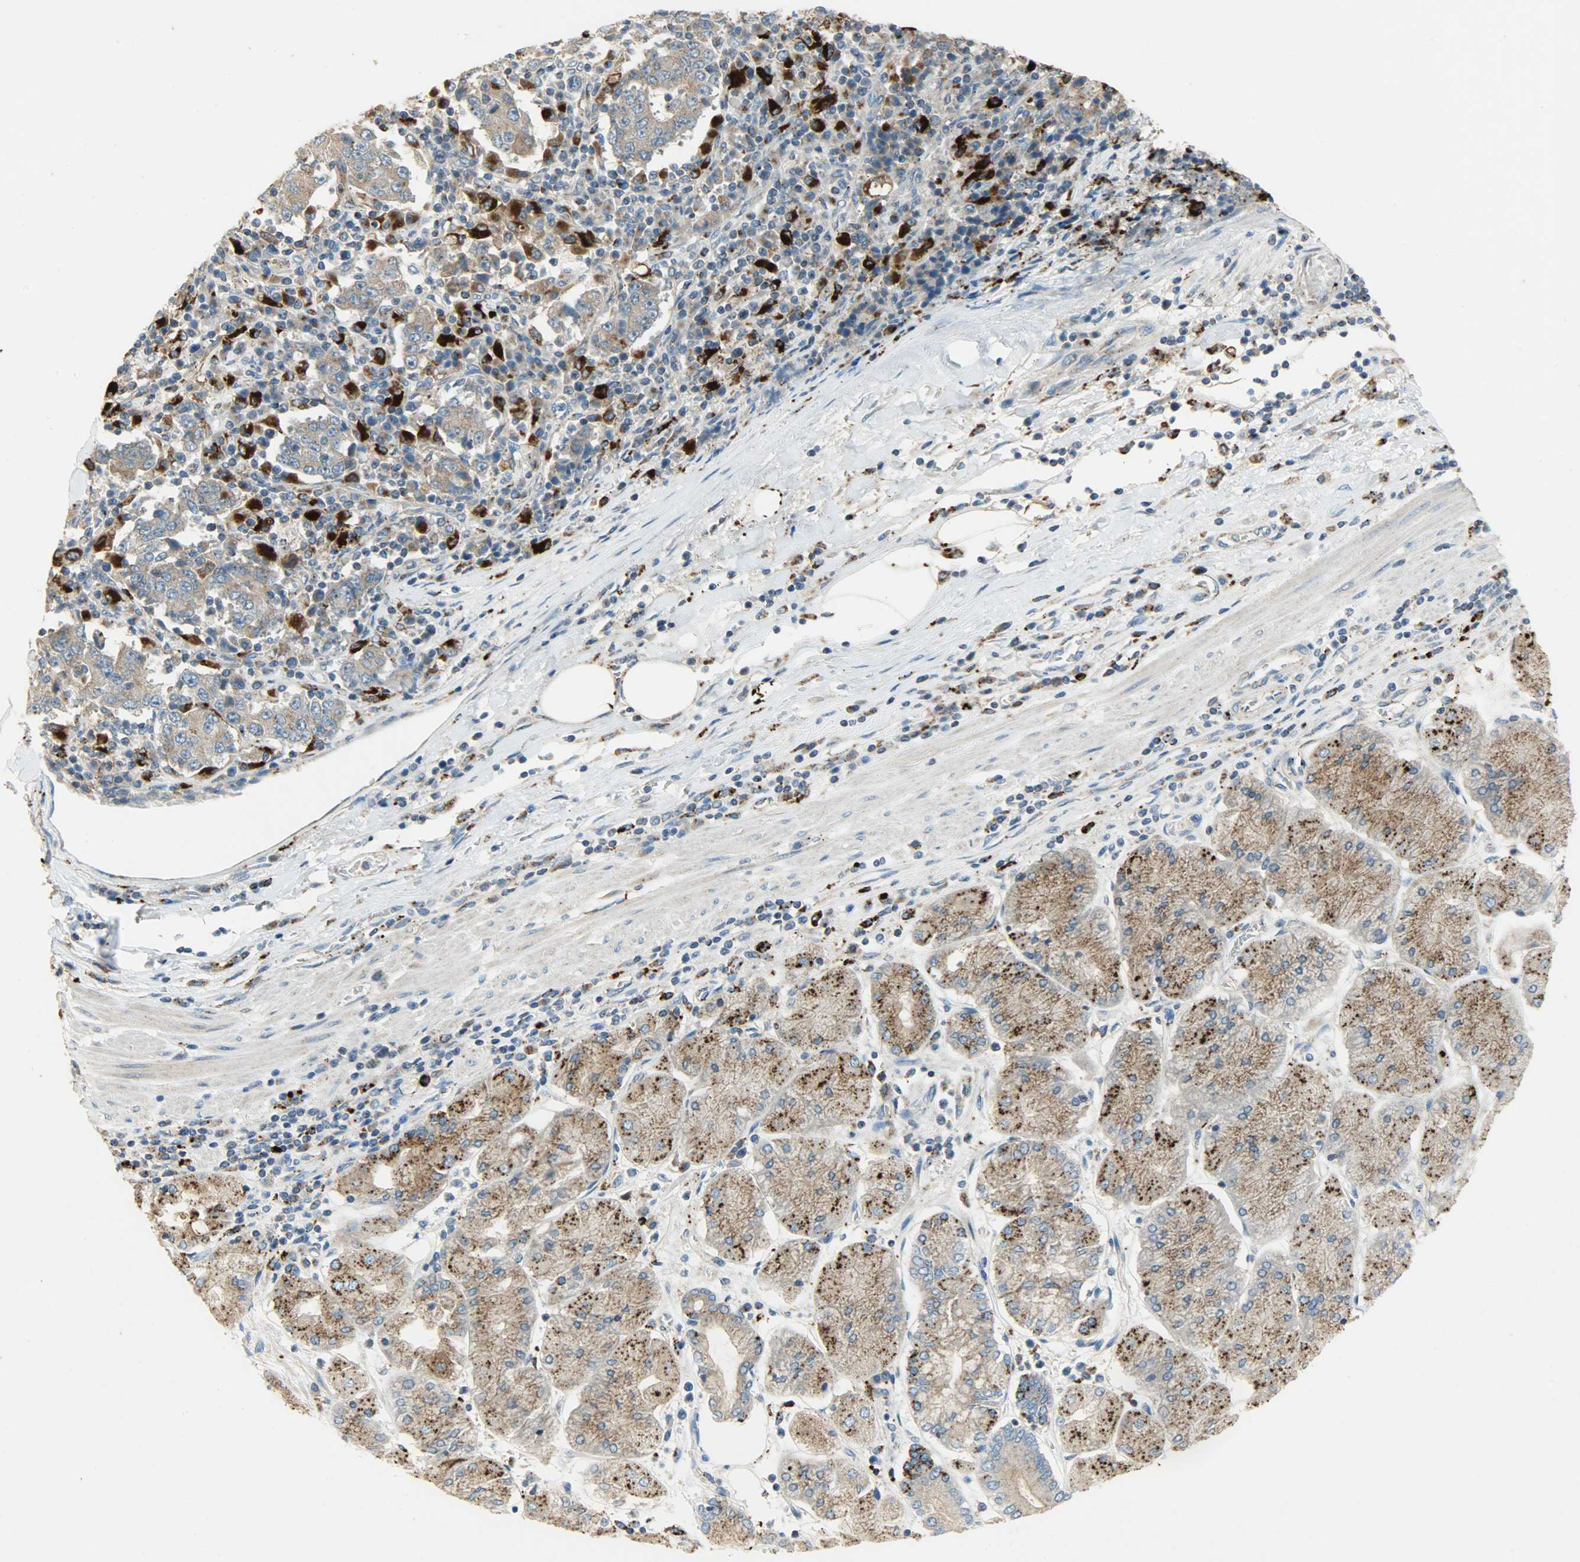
{"staining": {"intensity": "weak", "quantity": ">75%", "location": "cytoplasmic/membranous"}, "tissue": "stomach cancer", "cell_type": "Tumor cells", "image_type": "cancer", "snomed": [{"axis": "morphology", "description": "Normal tissue, NOS"}, {"axis": "morphology", "description": "Adenocarcinoma, NOS"}, {"axis": "topography", "description": "Stomach, upper"}, {"axis": "topography", "description": "Stomach"}], "caption": "The image demonstrates staining of stomach cancer (adenocarcinoma), revealing weak cytoplasmic/membranous protein expression (brown color) within tumor cells.", "gene": "ASAH1", "patient": {"sex": "male", "age": 59}}